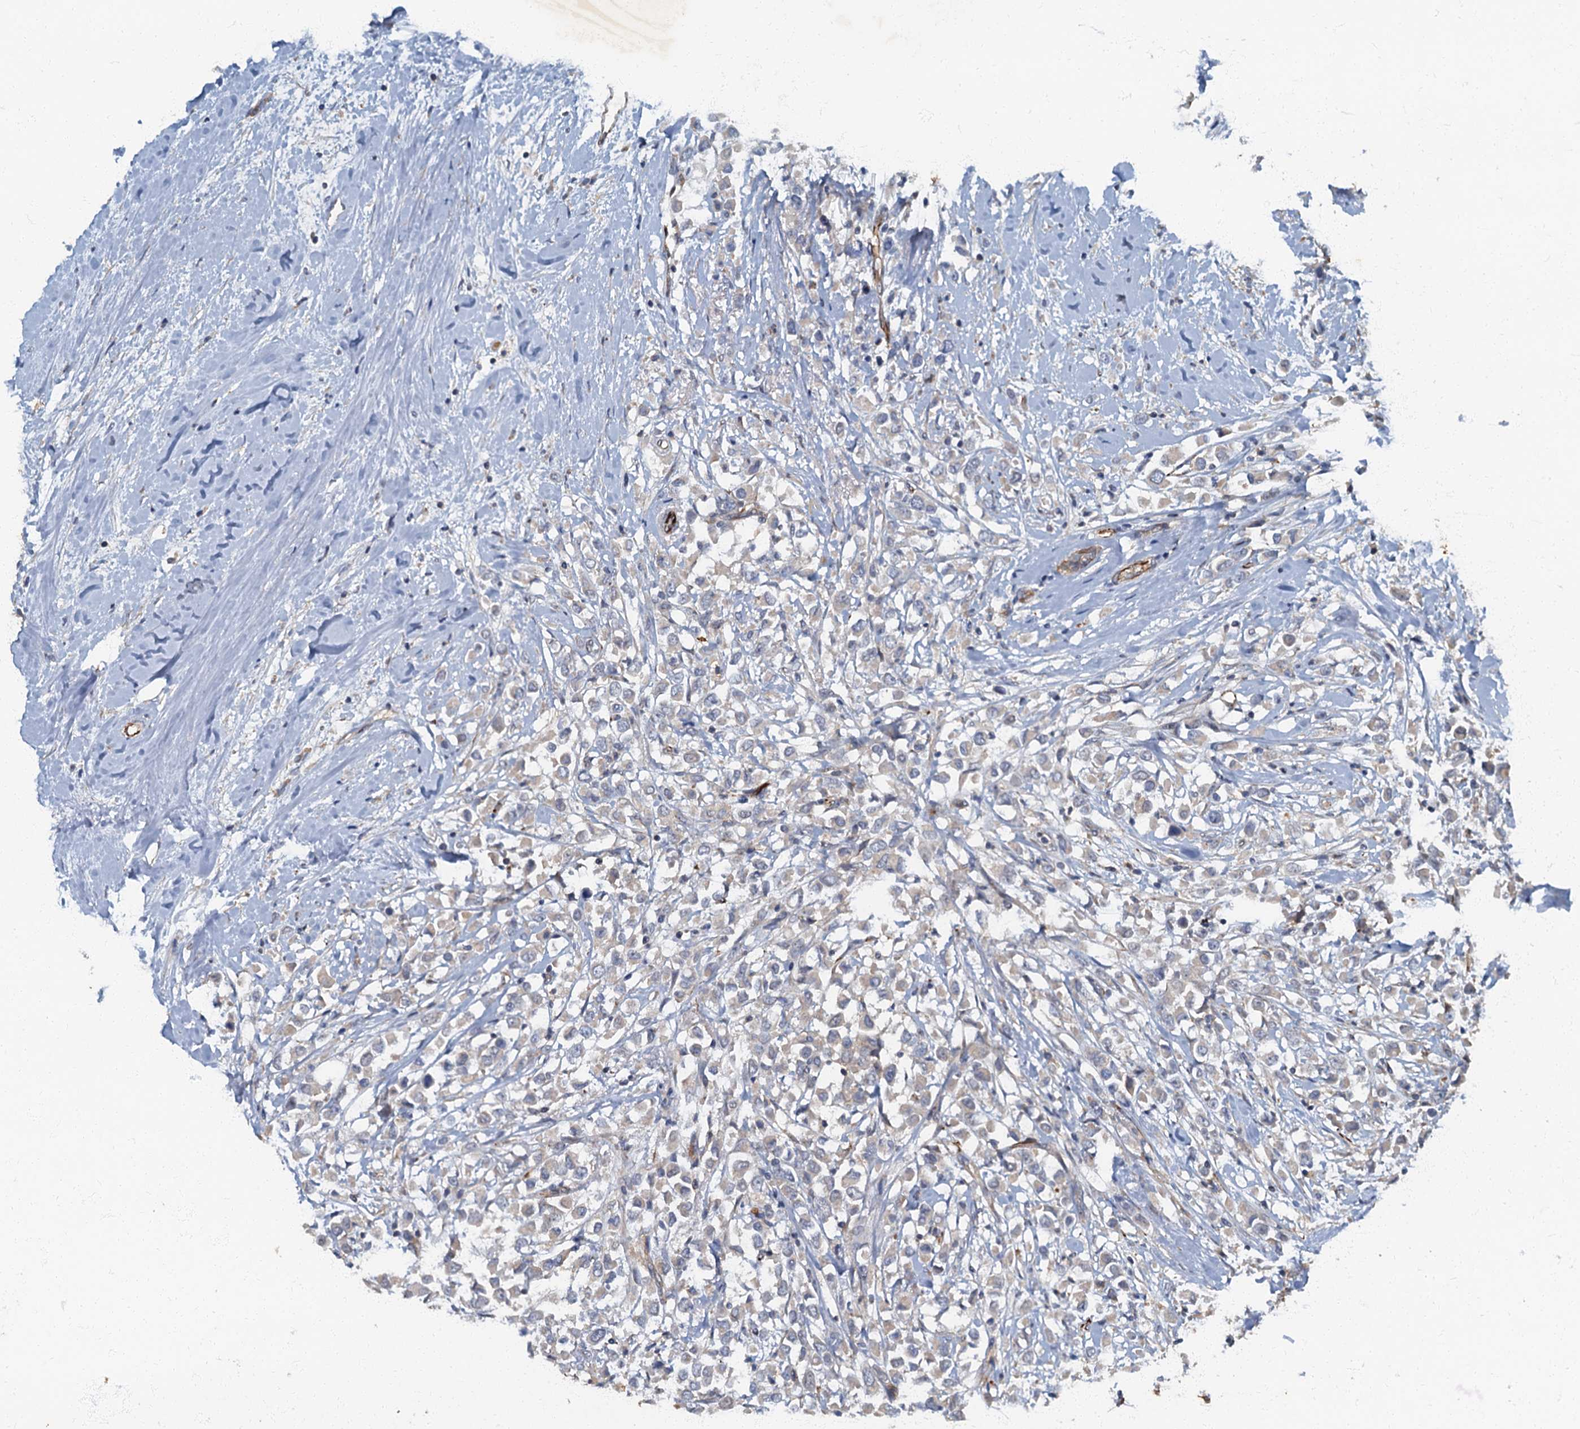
{"staining": {"intensity": "negative", "quantity": "none", "location": "none"}, "tissue": "breast cancer", "cell_type": "Tumor cells", "image_type": "cancer", "snomed": [{"axis": "morphology", "description": "Duct carcinoma"}, {"axis": "topography", "description": "Breast"}], "caption": "High power microscopy histopathology image of an immunohistochemistry image of breast invasive ductal carcinoma, revealing no significant staining in tumor cells.", "gene": "ARL11", "patient": {"sex": "female", "age": 87}}